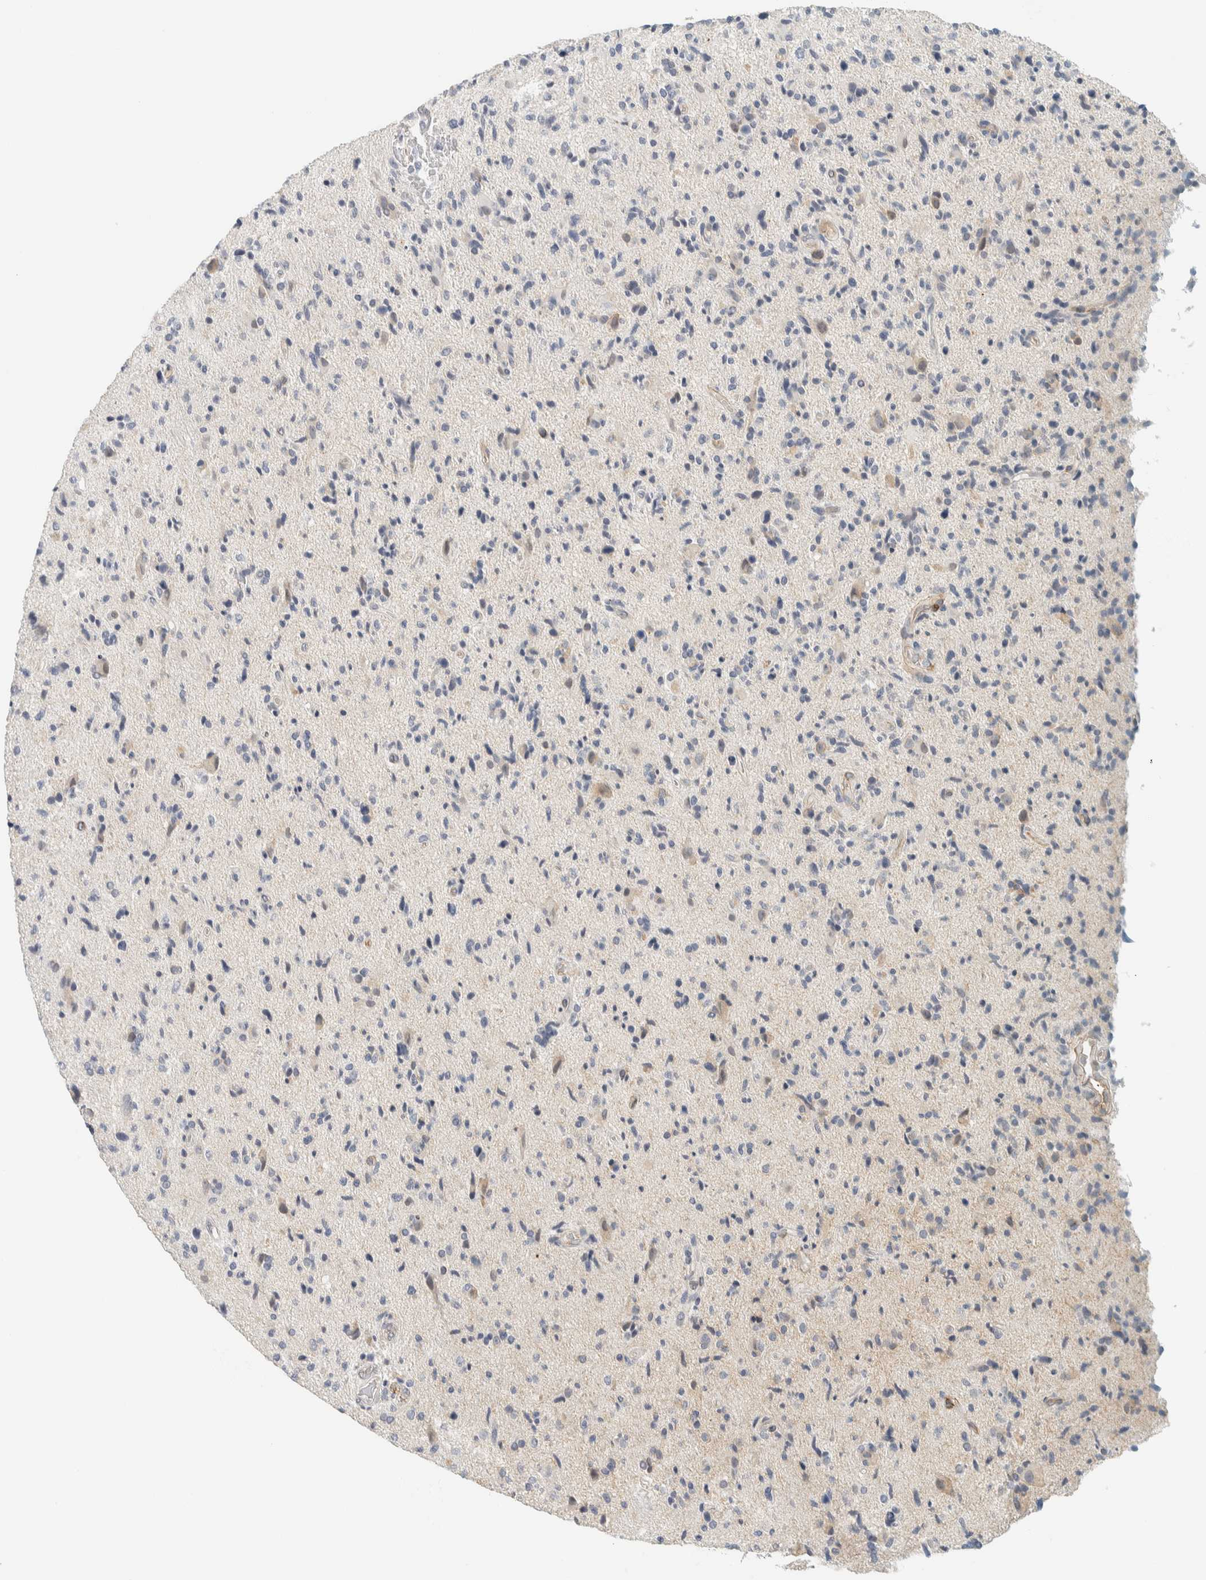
{"staining": {"intensity": "negative", "quantity": "none", "location": "none"}, "tissue": "glioma", "cell_type": "Tumor cells", "image_type": "cancer", "snomed": [{"axis": "morphology", "description": "Glioma, malignant, High grade"}, {"axis": "topography", "description": "Brain"}], "caption": "There is no significant expression in tumor cells of glioma. (Brightfield microscopy of DAB IHC at high magnification).", "gene": "C1QTNF12", "patient": {"sex": "male", "age": 72}}